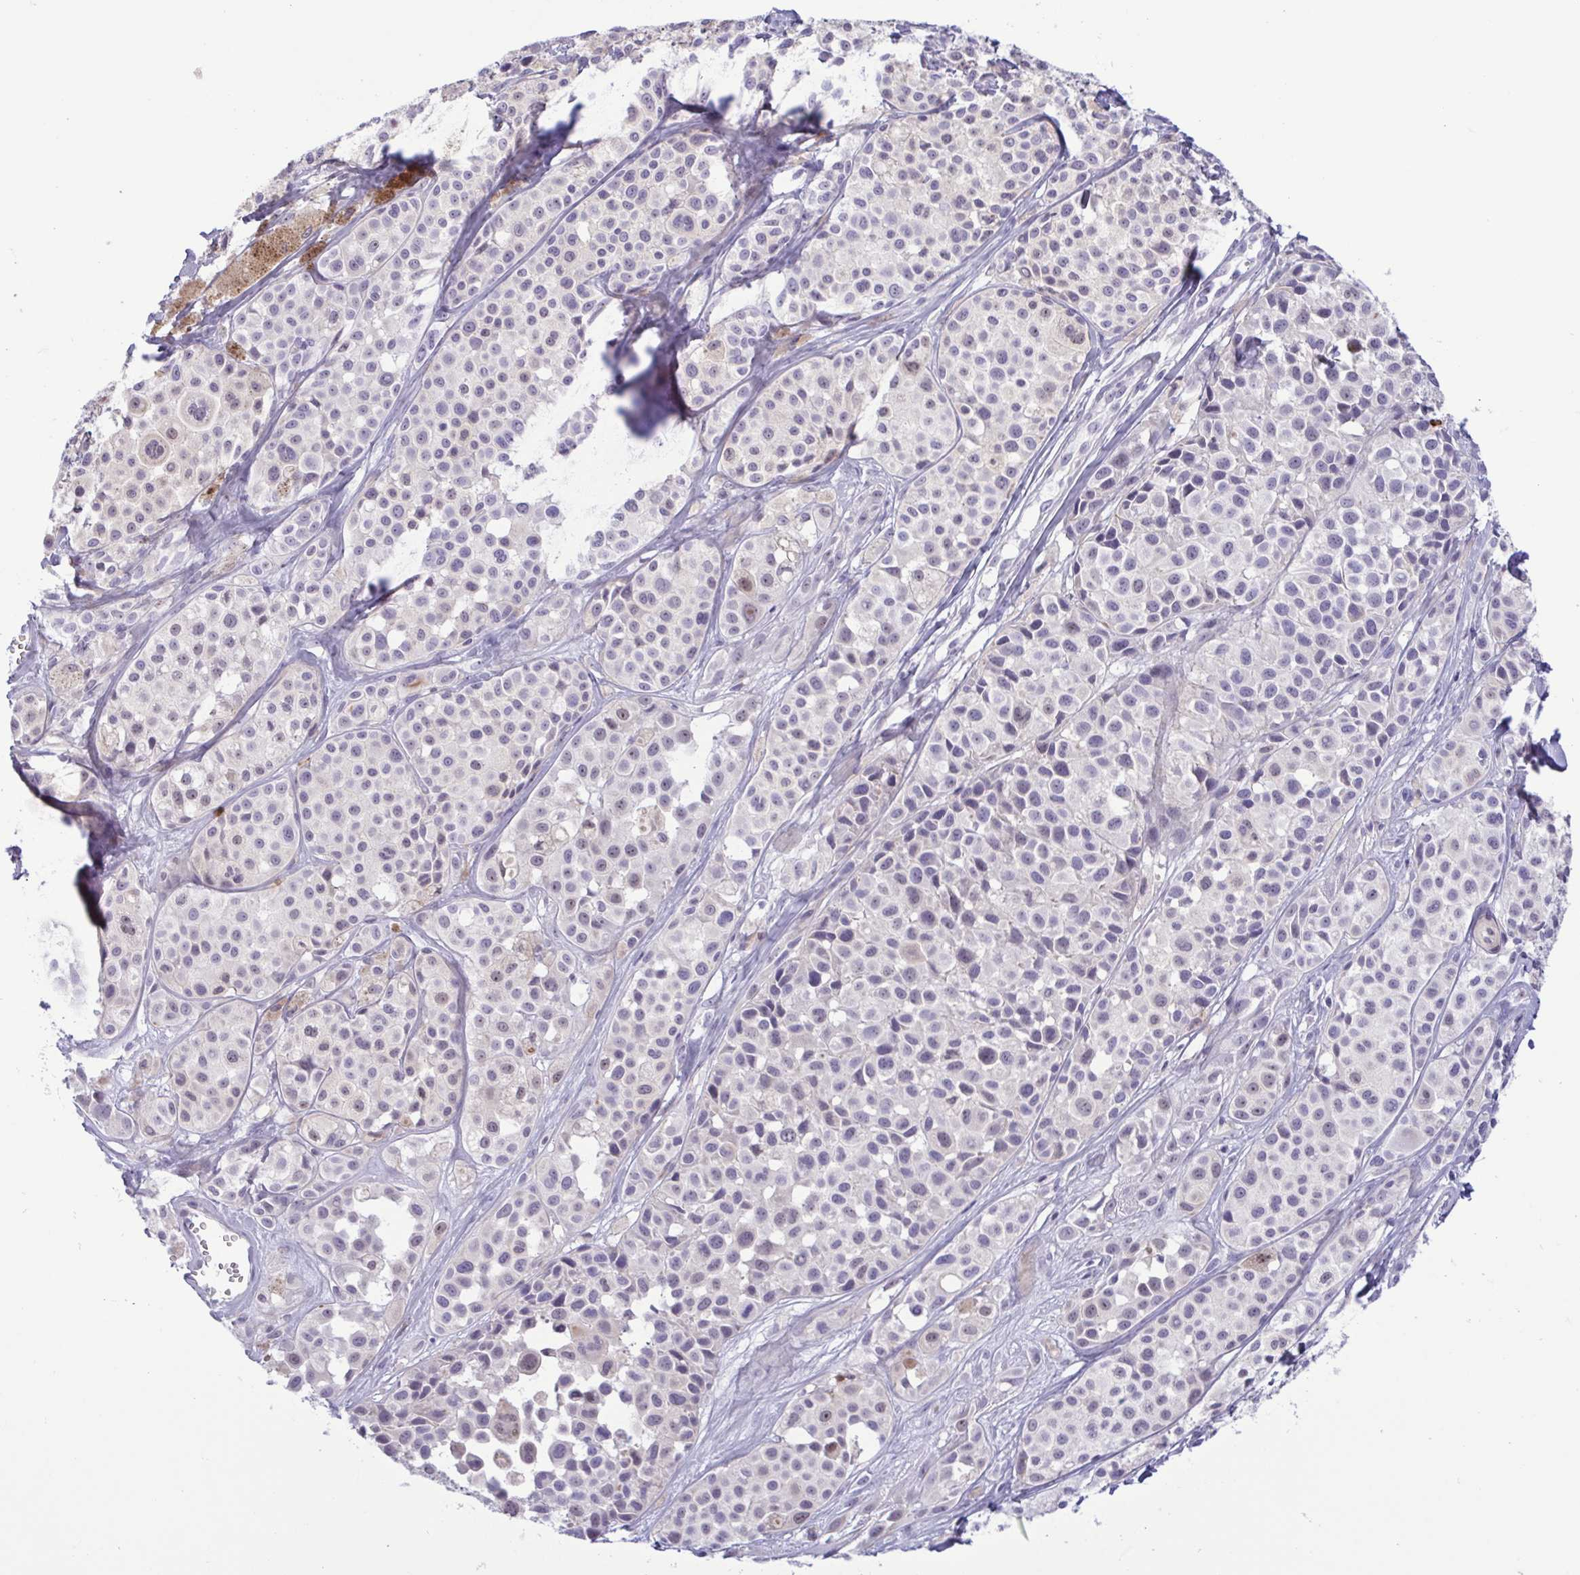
{"staining": {"intensity": "negative", "quantity": "none", "location": "none"}, "tissue": "melanoma", "cell_type": "Tumor cells", "image_type": "cancer", "snomed": [{"axis": "morphology", "description": "Malignant melanoma, NOS"}, {"axis": "topography", "description": "Skin"}], "caption": "A high-resolution histopathology image shows immunohistochemistry (IHC) staining of malignant melanoma, which shows no significant staining in tumor cells.", "gene": "MYL7", "patient": {"sex": "male", "age": 77}}